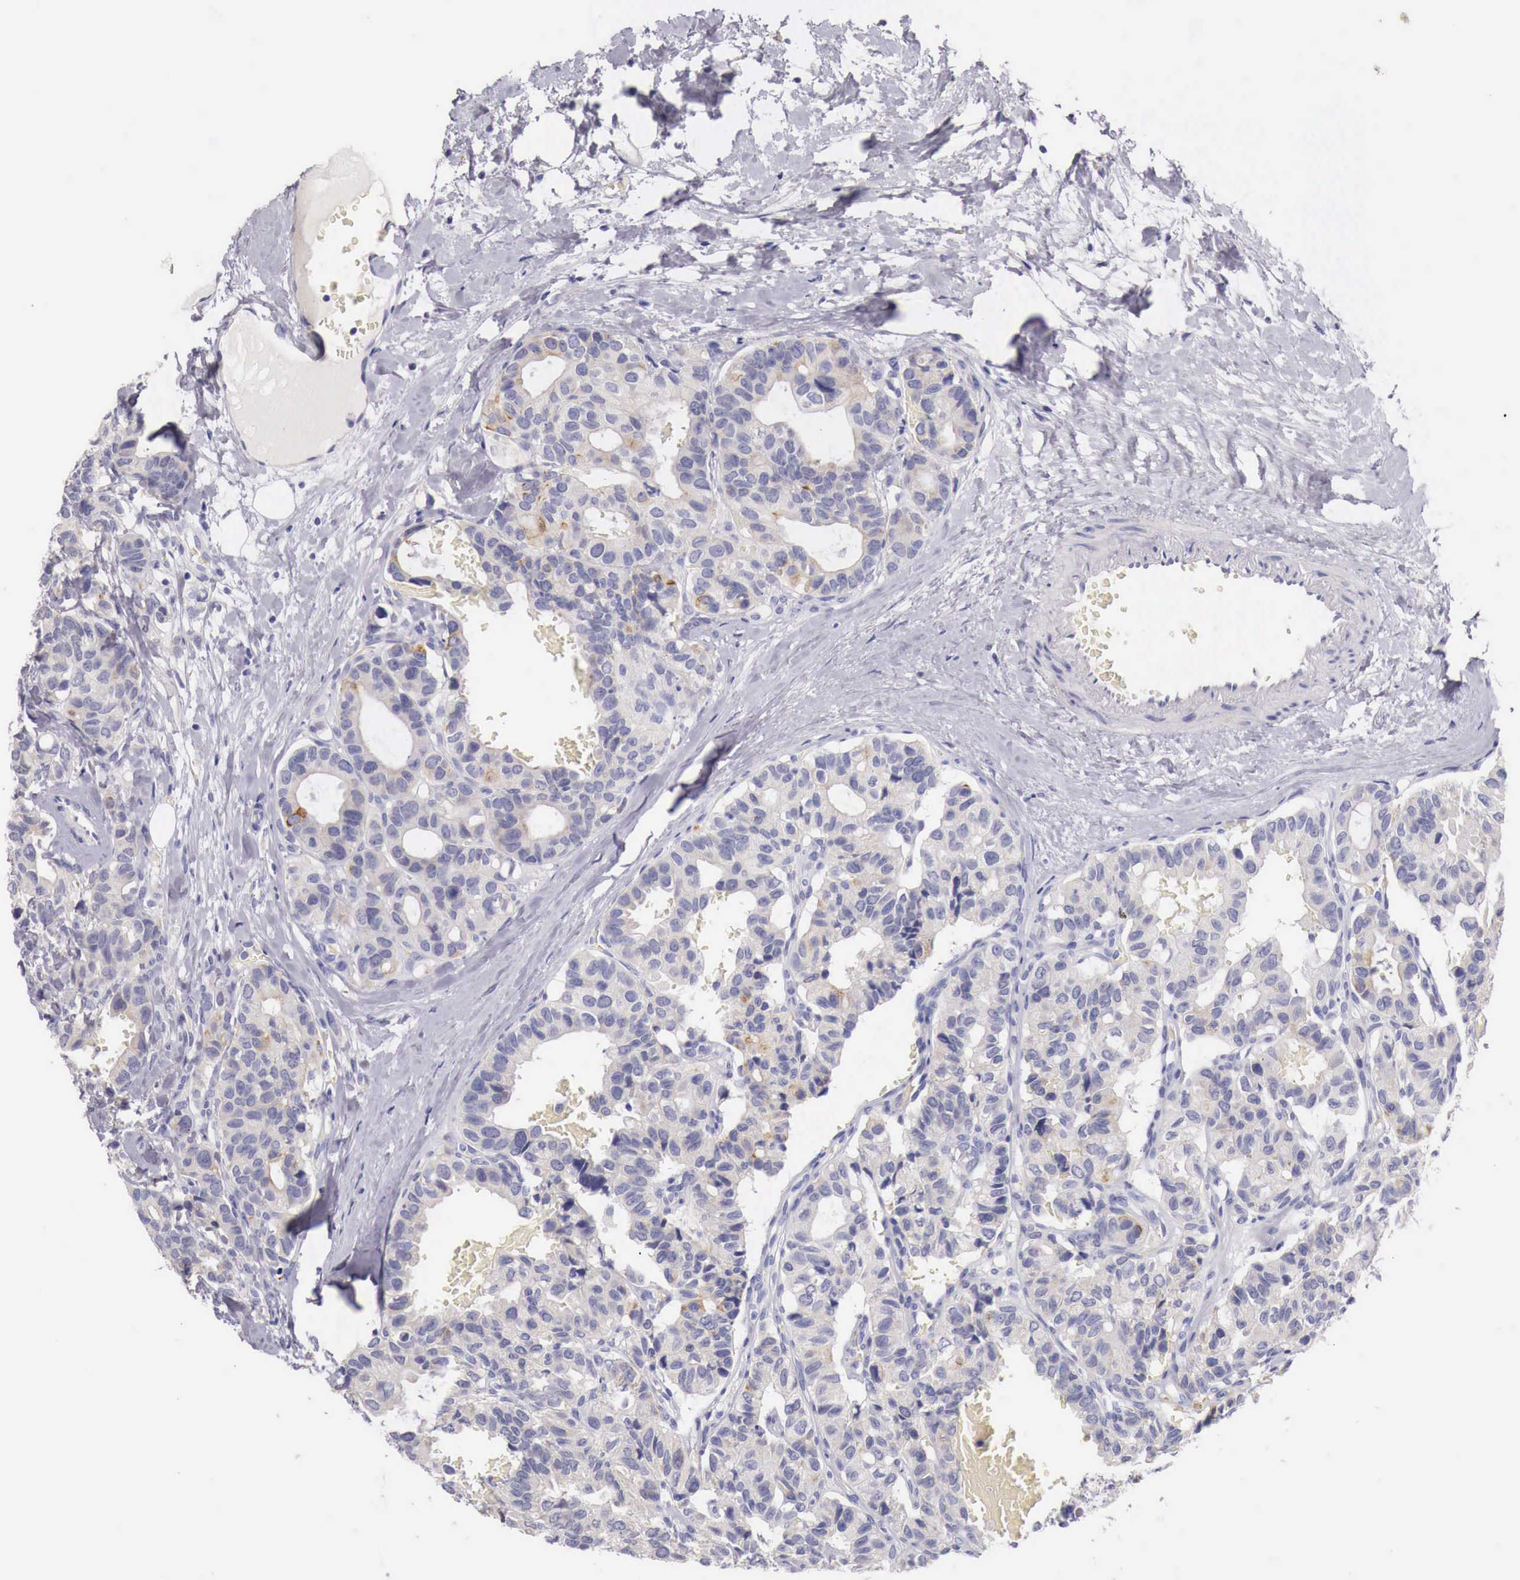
{"staining": {"intensity": "weak", "quantity": "25%-75%", "location": "cytoplasmic/membranous"}, "tissue": "breast cancer", "cell_type": "Tumor cells", "image_type": "cancer", "snomed": [{"axis": "morphology", "description": "Duct carcinoma"}, {"axis": "topography", "description": "Breast"}], "caption": "Human infiltrating ductal carcinoma (breast) stained for a protein (brown) reveals weak cytoplasmic/membranous positive staining in about 25%-75% of tumor cells.", "gene": "NREP", "patient": {"sex": "female", "age": 69}}